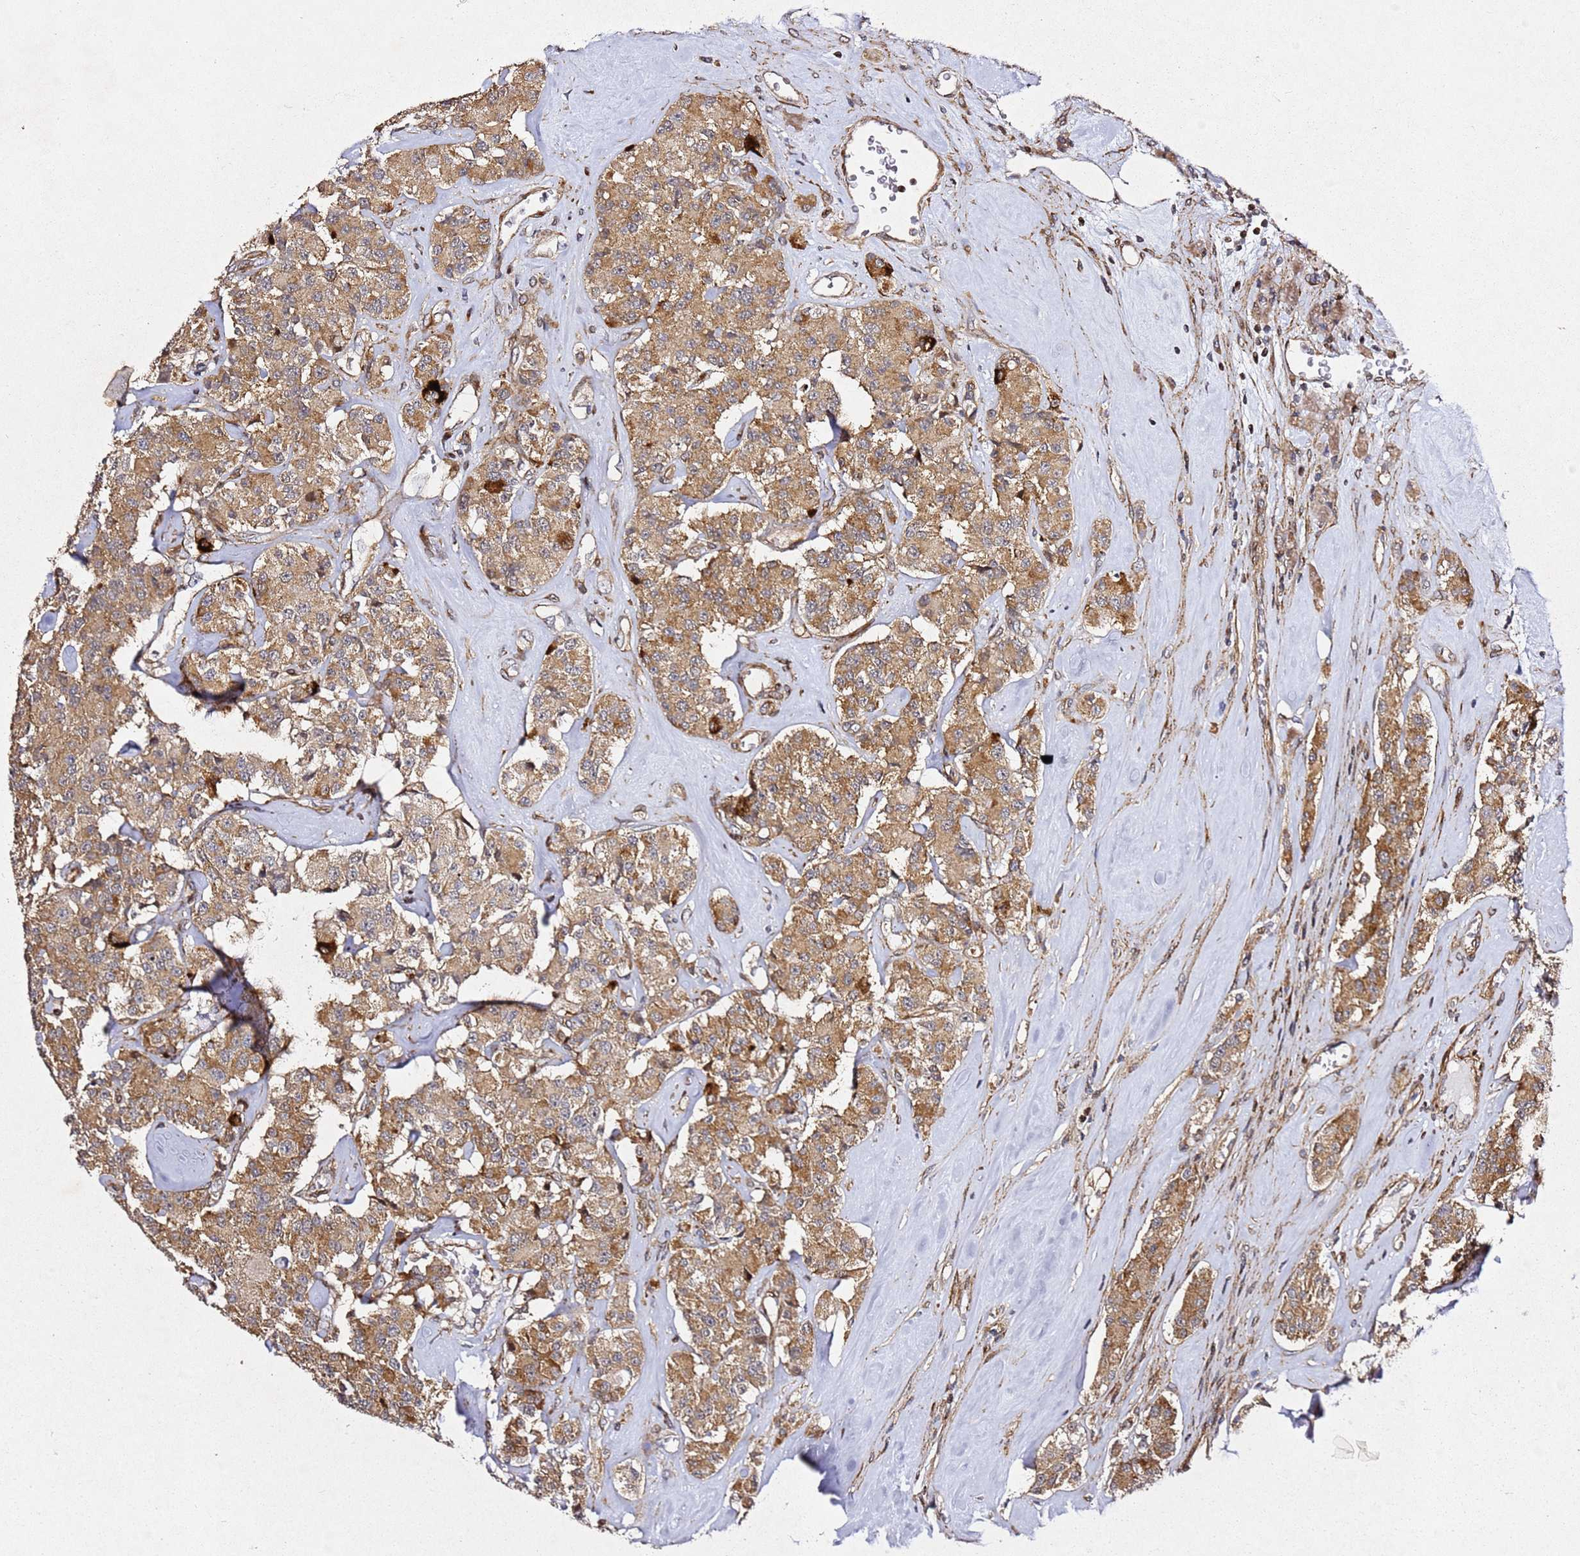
{"staining": {"intensity": "moderate", "quantity": ">75%", "location": "cytoplasmic/membranous"}, "tissue": "carcinoid", "cell_type": "Tumor cells", "image_type": "cancer", "snomed": [{"axis": "morphology", "description": "Carcinoid, malignant, NOS"}, {"axis": "topography", "description": "Pancreas"}], "caption": "A brown stain shows moderate cytoplasmic/membranous positivity of a protein in carcinoid tumor cells. (Stains: DAB in brown, nuclei in blue, Microscopy: brightfield microscopy at high magnification).", "gene": "ZNF296", "patient": {"sex": "male", "age": 41}}